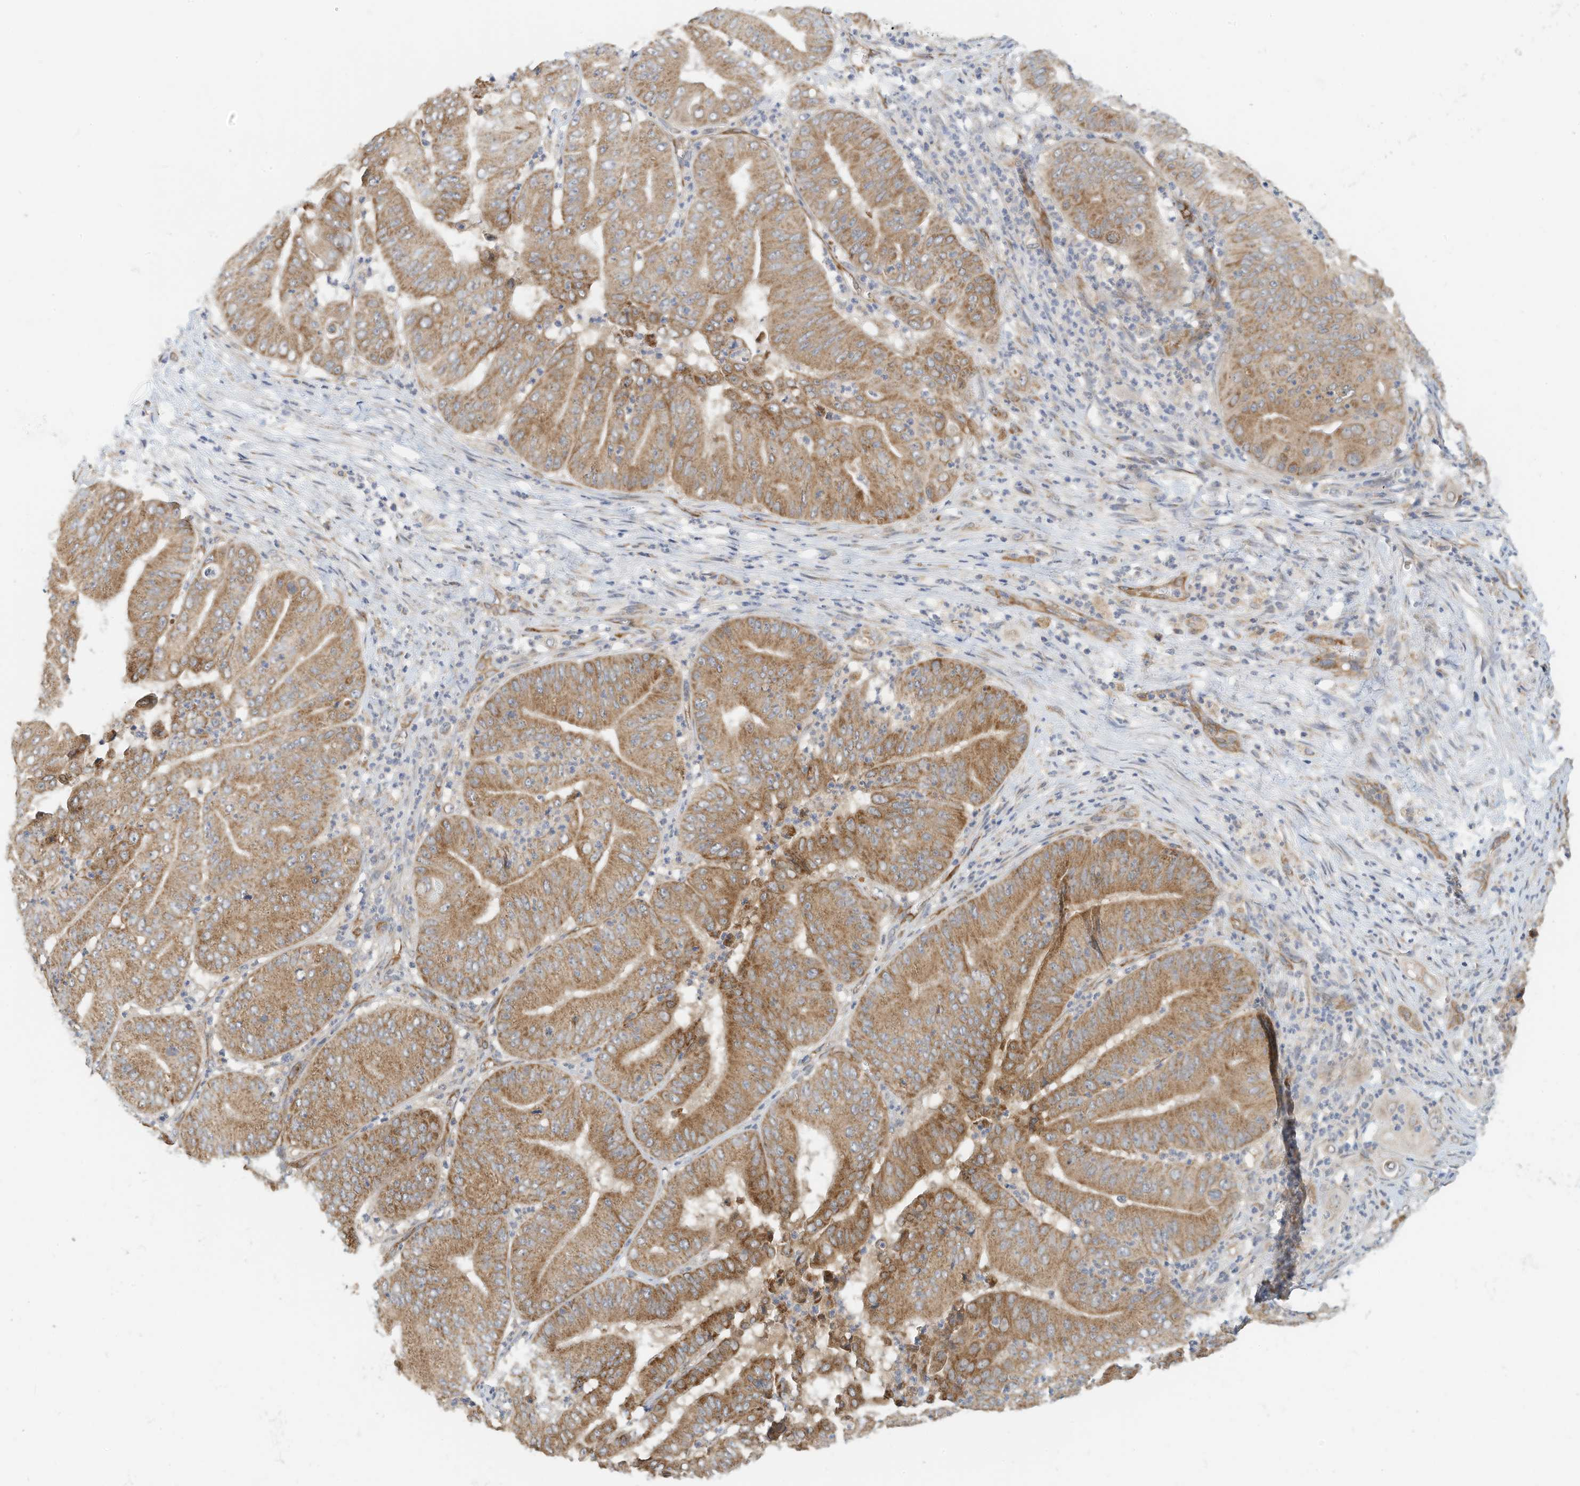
{"staining": {"intensity": "moderate", "quantity": ">75%", "location": "cytoplasmic/membranous"}, "tissue": "pancreatic cancer", "cell_type": "Tumor cells", "image_type": "cancer", "snomed": [{"axis": "morphology", "description": "Adenocarcinoma, NOS"}, {"axis": "topography", "description": "Pancreas"}], "caption": "Protein expression by immunohistochemistry (IHC) shows moderate cytoplasmic/membranous positivity in approximately >75% of tumor cells in pancreatic adenocarcinoma.", "gene": "METTL6", "patient": {"sex": "female", "age": 77}}